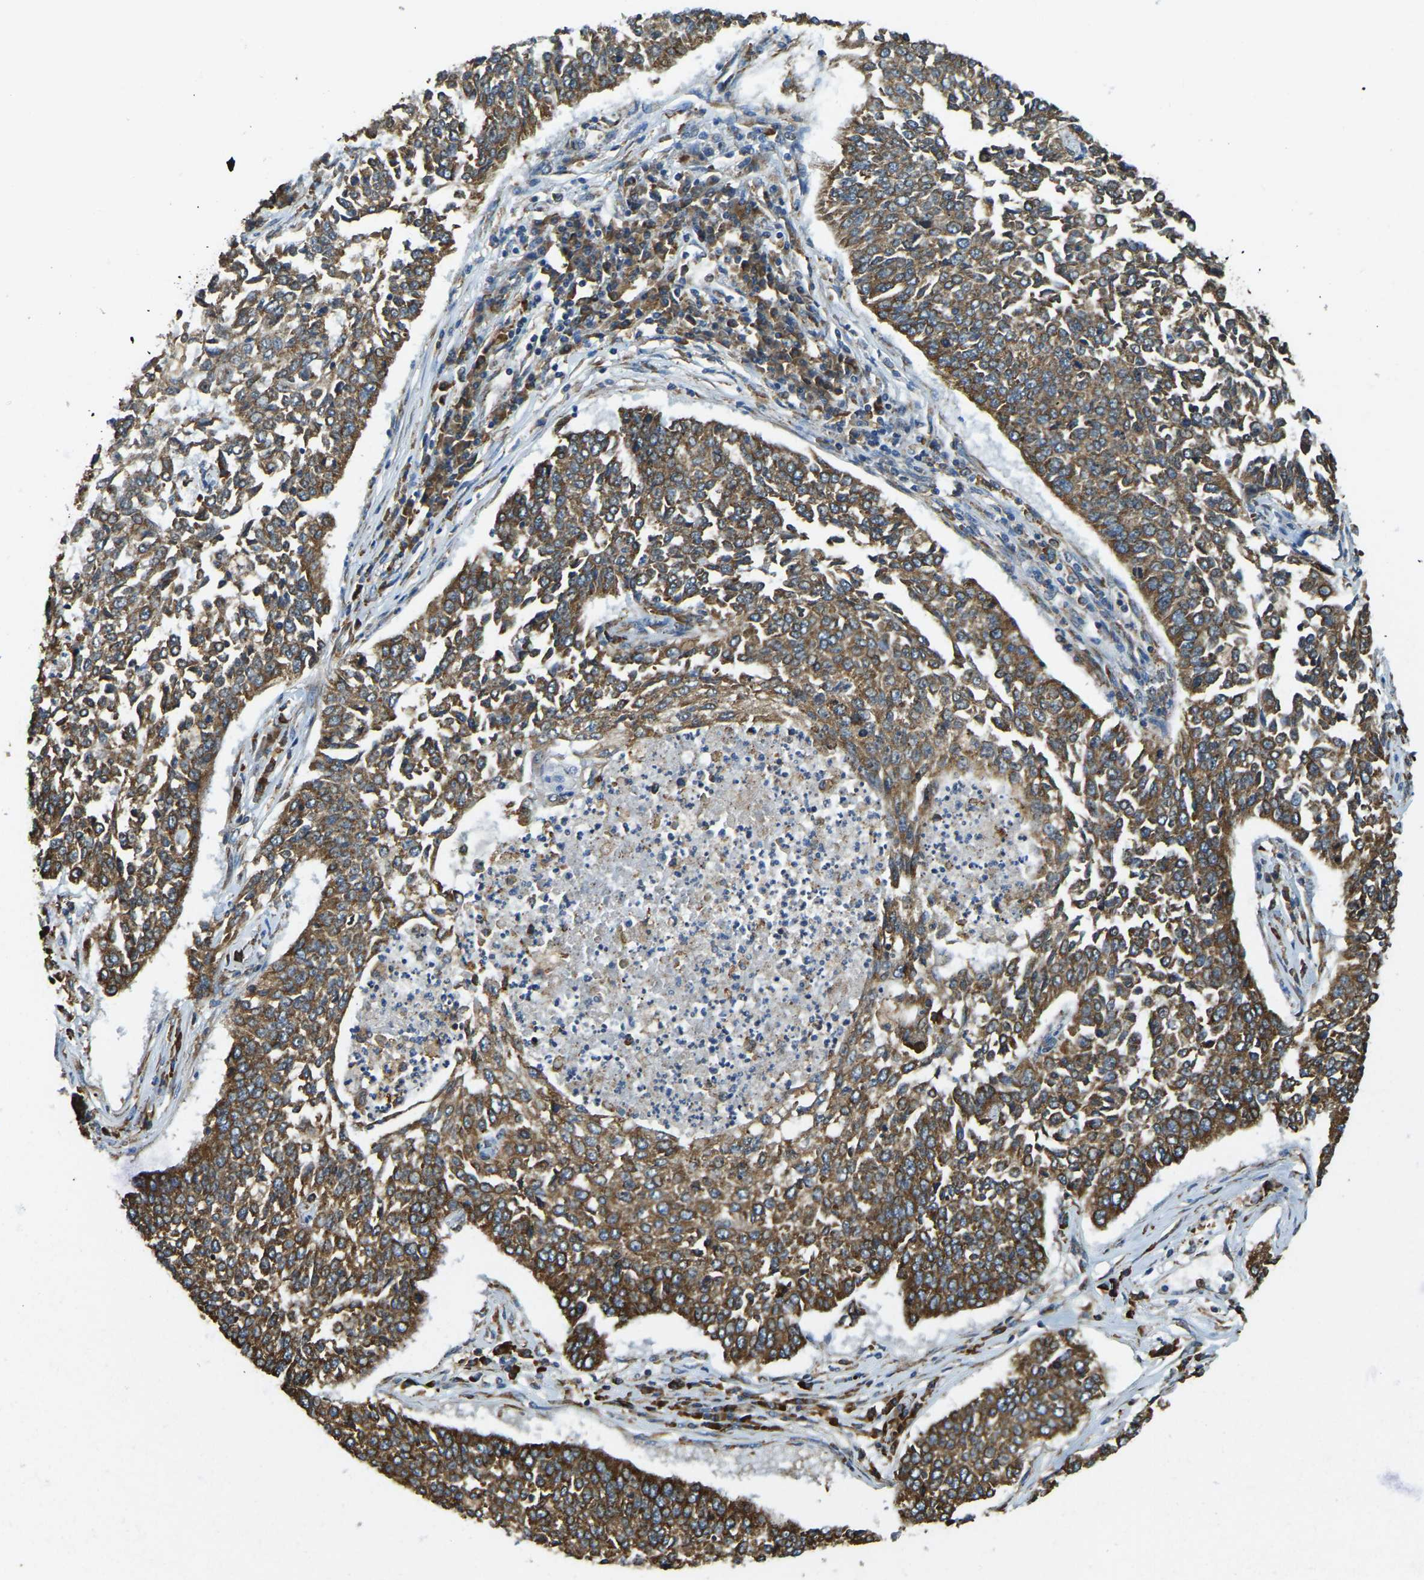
{"staining": {"intensity": "moderate", "quantity": ">75%", "location": "cytoplasmic/membranous"}, "tissue": "lung cancer", "cell_type": "Tumor cells", "image_type": "cancer", "snomed": [{"axis": "morphology", "description": "Normal tissue, NOS"}, {"axis": "morphology", "description": "Squamous cell carcinoma, NOS"}, {"axis": "topography", "description": "Cartilage tissue"}, {"axis": "topography", "description": "Bronchus"}, {"axis": "topography", "description": "Lung"}], "caption": "Brown immunohistochemical staining in lung cancer shows moderate cytoplasmic/membranous expression in approximately >75% of tumor cells. Ihc stains the protein in brown and the nuclei are stained blue.", "gene": "RNF115", "patient": {"sex": "female", "age": 49}}